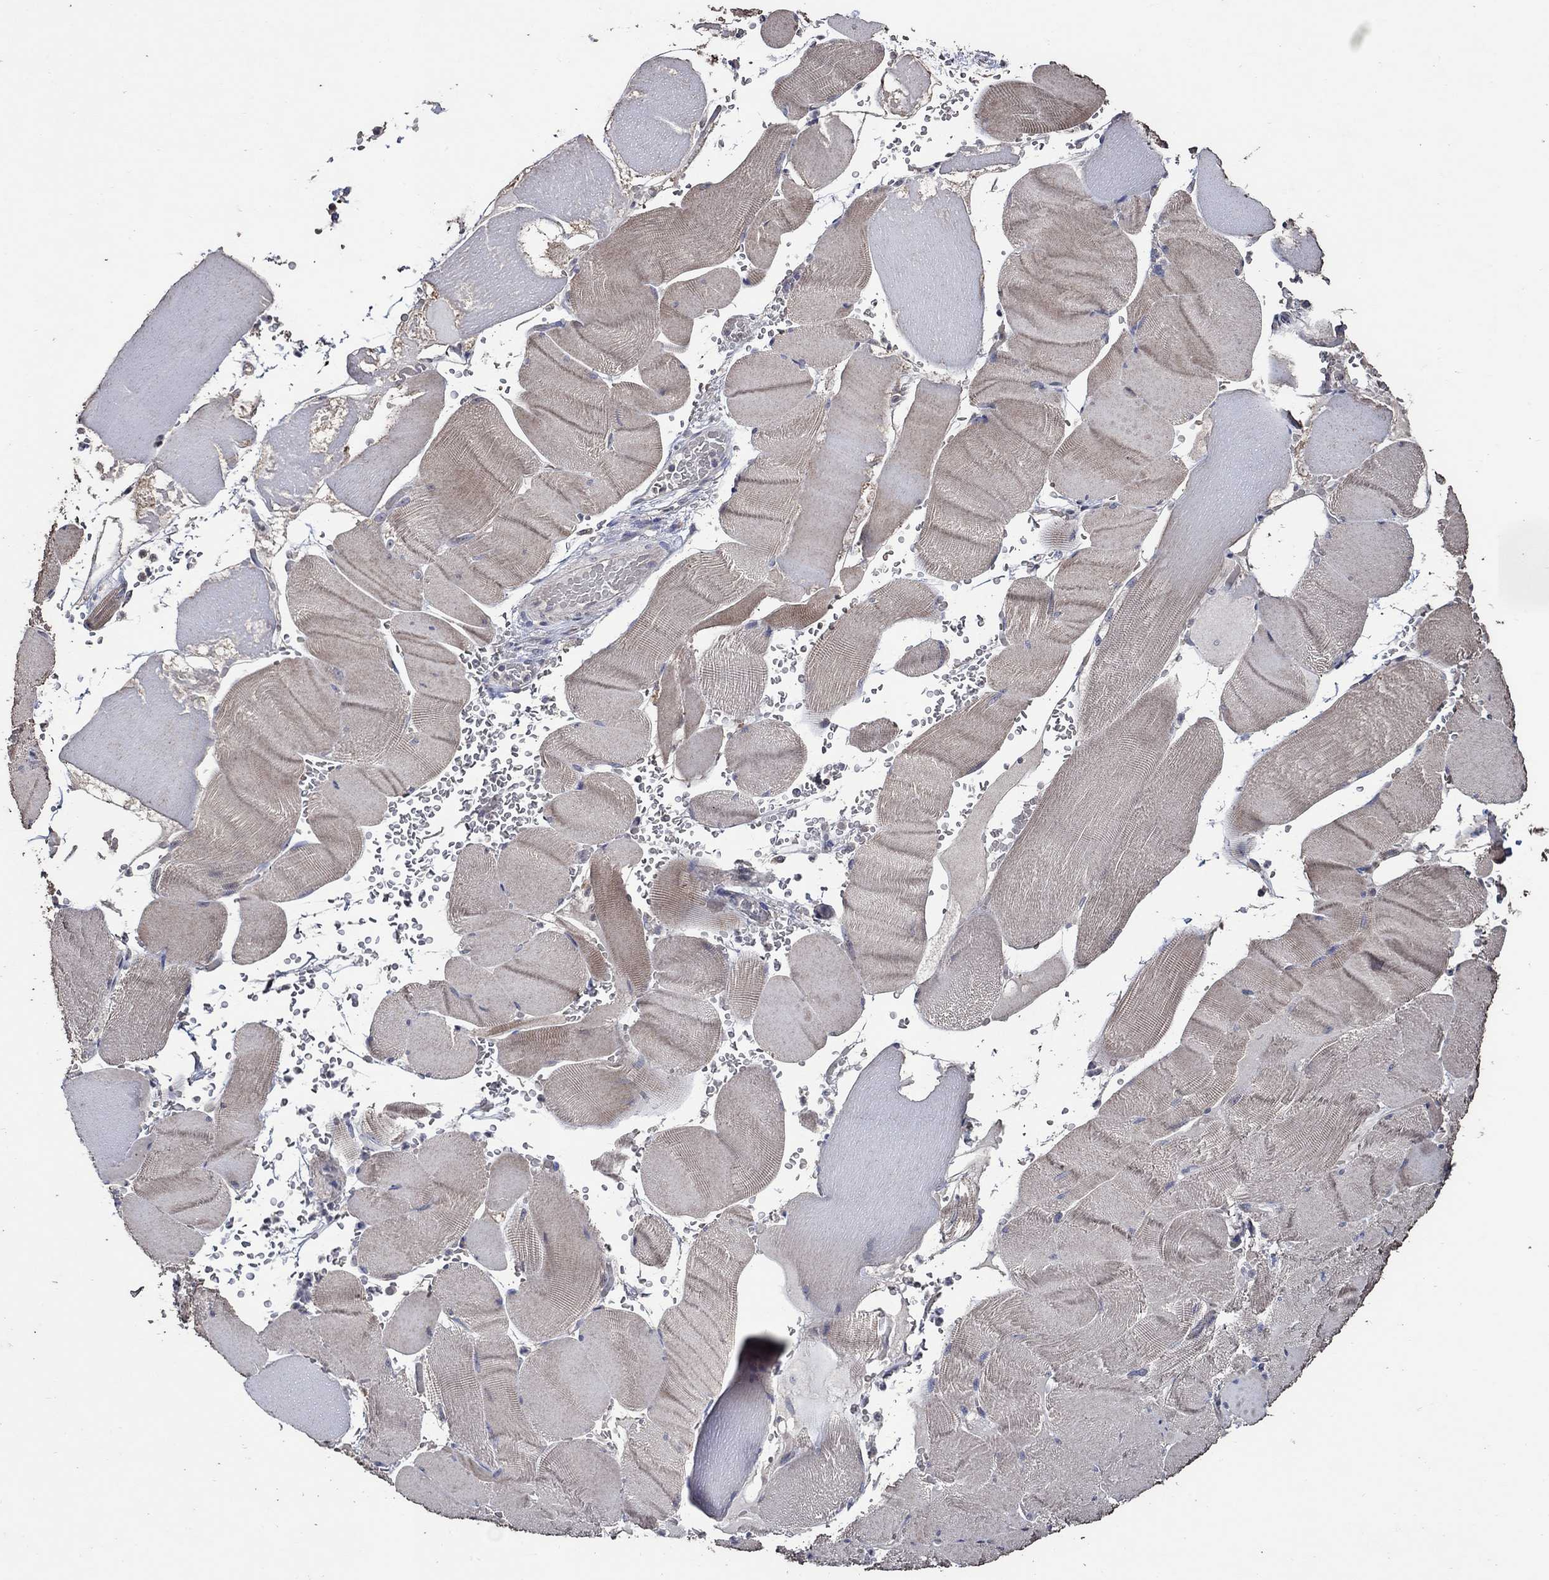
{"staining": {"intensity": "weak", "quantity": "25%-75%", "location": "cytoplasmic/membranous"}, "tissue": "skeletal muscle", "cell_type": "Myocytes", "image_type": "normal", "snomed": [{"axis": "morphology", "description": "Normal tissue, NOS"}, {"axis": "topography", "description": "Skeletal muscle"}], "caption": "Immunohistochemical staining of normal human skeletal muscle exhibits 25%-75% levels of weak cytoplasmic/membranous protein staining in approximately 25%-75% of myocytes. Using DAB (3,3'-diaminobenzidine) (brown) and hematoxylin (blue) stains, captured at high magnification using brightfield microscopy.", "gene": "HAP1", "patient": {"sex": "male", "age": 56}}